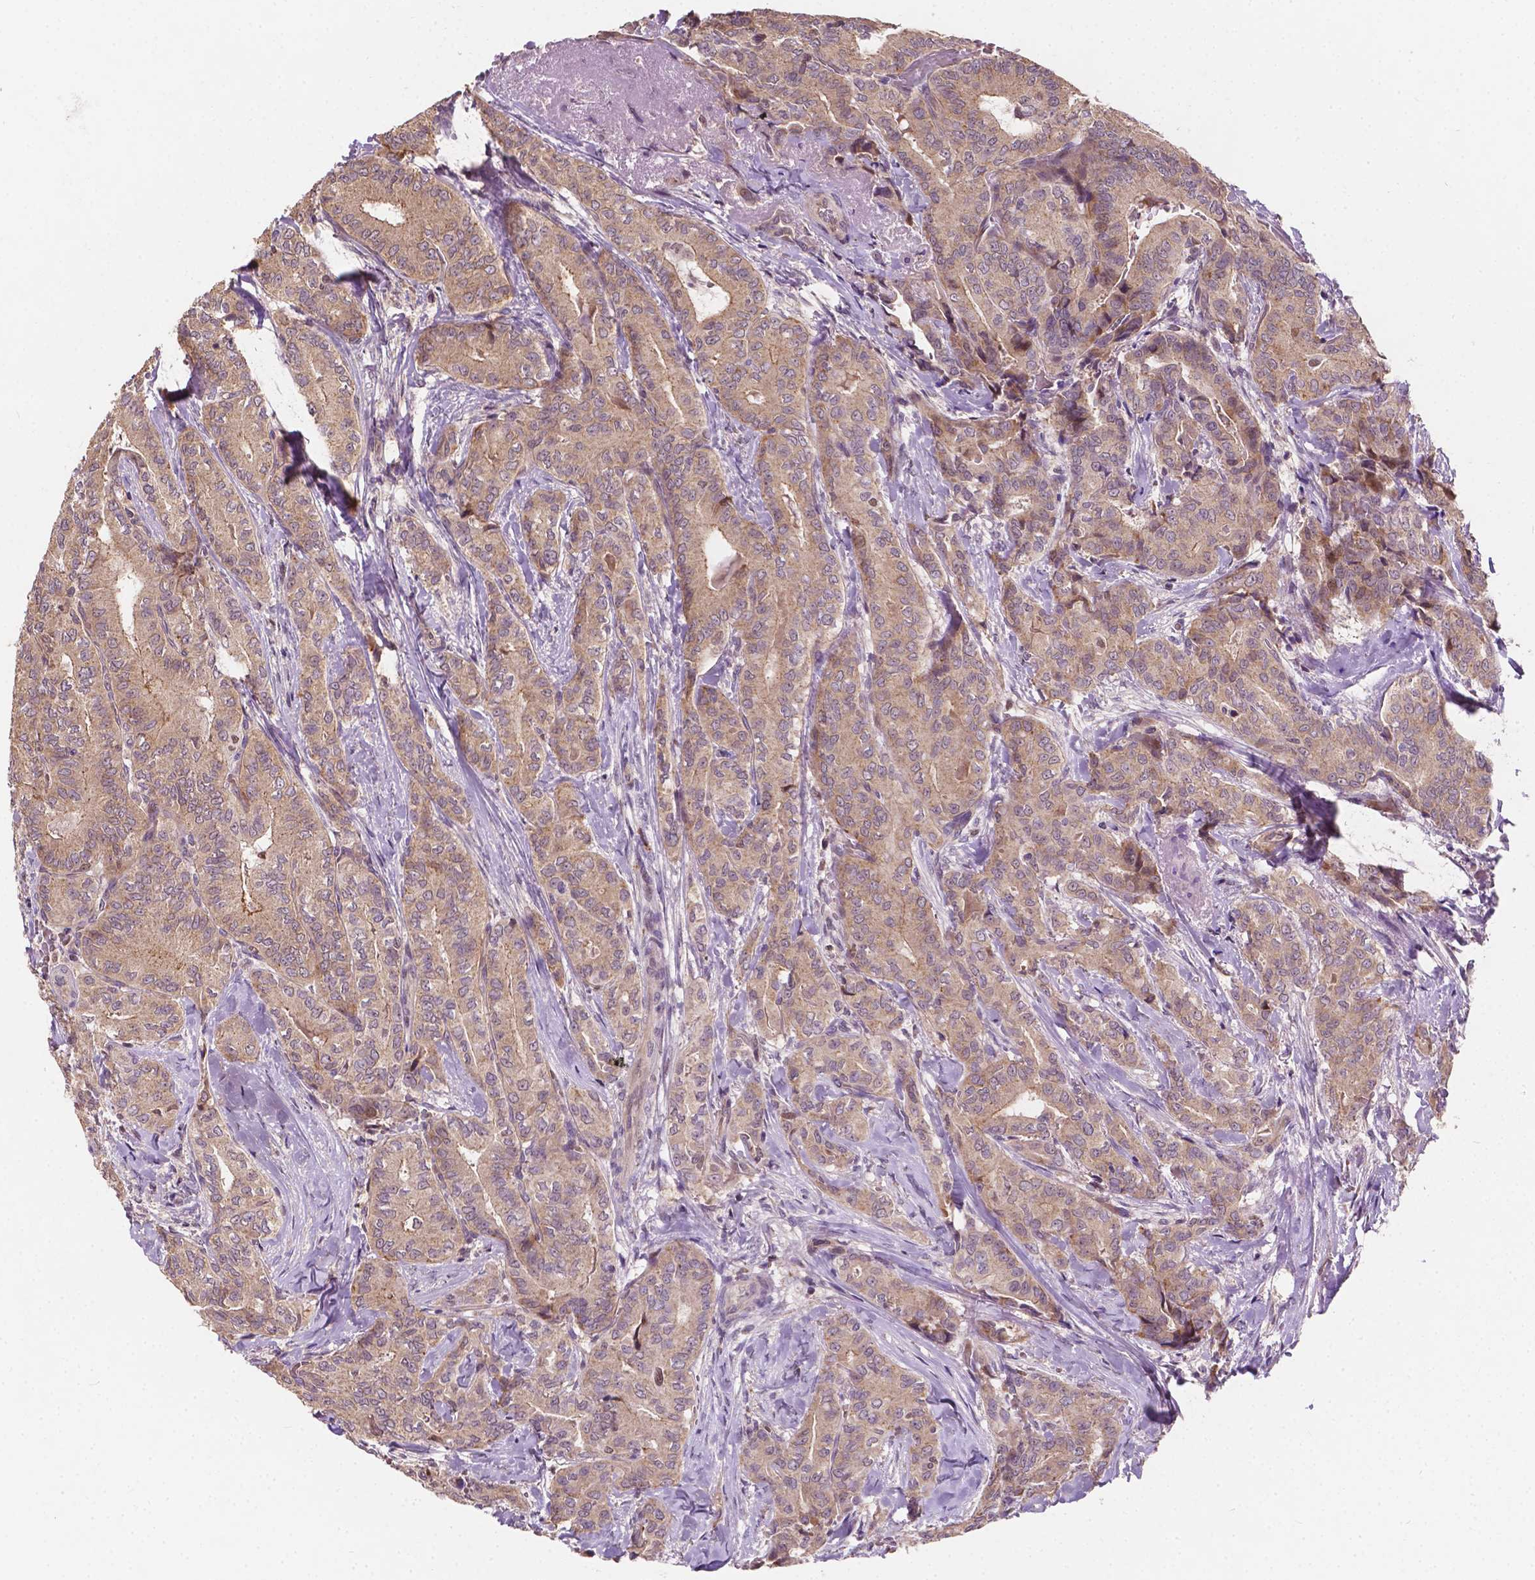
{"staining": {"intensity": "moderate", "quantity": ">75%", "location": "cytoplasmic/membranous"}, "tissue": "thyroid cancer", "cell_type": "Tumor cells", "image_type": "cancer", "snomed": [{"axis": "morphology", "description": "Papillary adenocarcinoma, NOS"}, {"axis": "topography", "description": "Thyroid gland"}], "caption": "Papillary adenocarcinoma (thyroid) stained for a protein demonstrates moderate cytoplasmic/membranous positivity in tumor cells.", "gene": "DUSP16", "patient": {"sex": "male", "age": 61}}